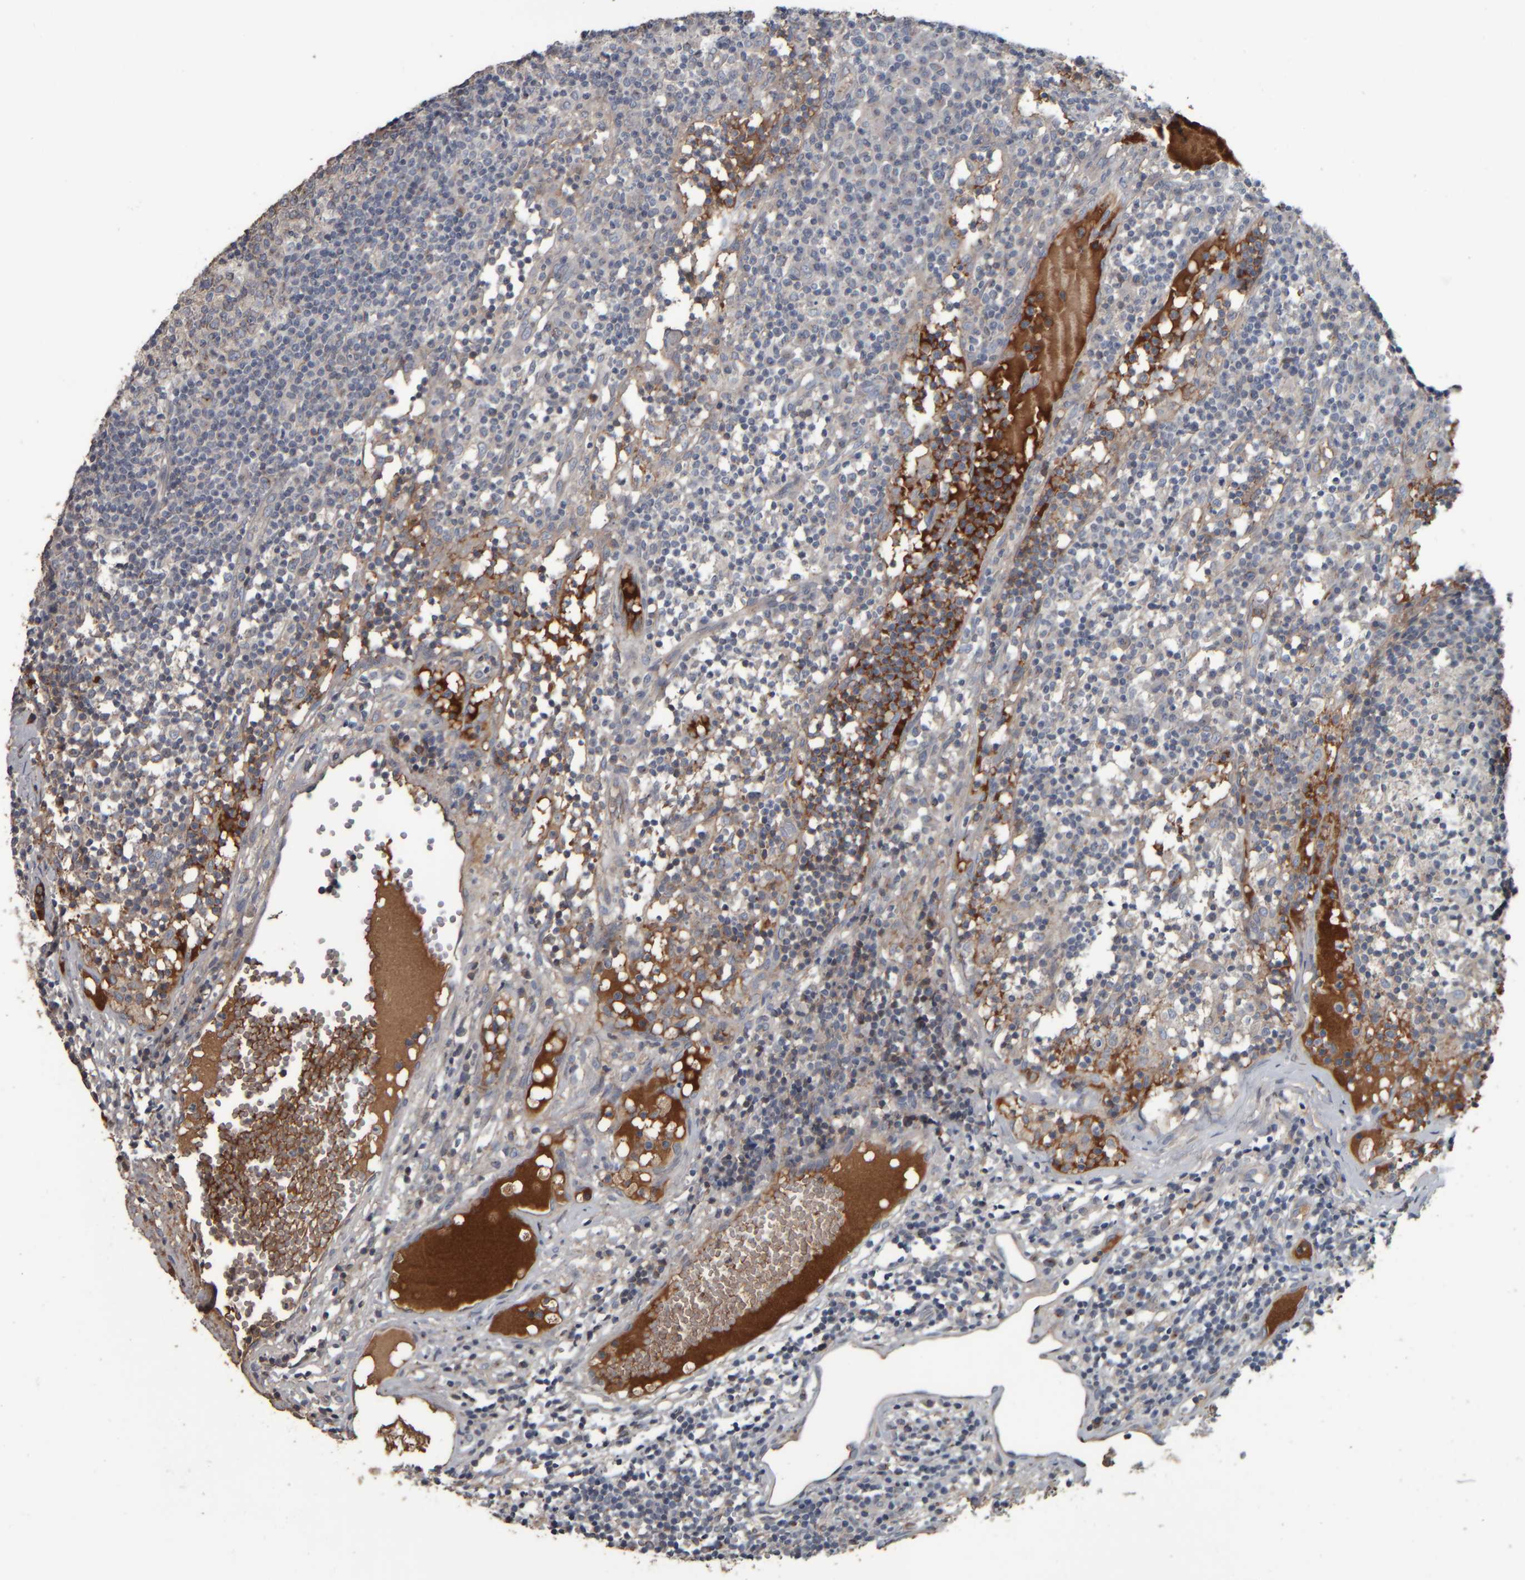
{"staining": {"intensity": "moderate", "quantity": "<25%", "location": "cytoplasmic/membranous"}, "tissue": "lymph node", "cell_type": "Germinal center cells", "image_type": "normal", "snomed": [{"axis": "morphology", "description": "Normal tissue, NOS"}, {"axis": "morphology", "description": "Inflammation, NOS"}, {"axis": "topography", "description": "Lymph node"}], "caption": "IHC micrograph of normal lymph node: lymph node stained using immunohistochemistry (IHC) reveals low levels of moderate protein expression localized specifically in the cytoplasmic/membranous of germinal center cells, appearing as a cytoplasmic/membranous brown color.", "gene": "CAVIN4", "patient": {"sex": "male", "age": 55}}